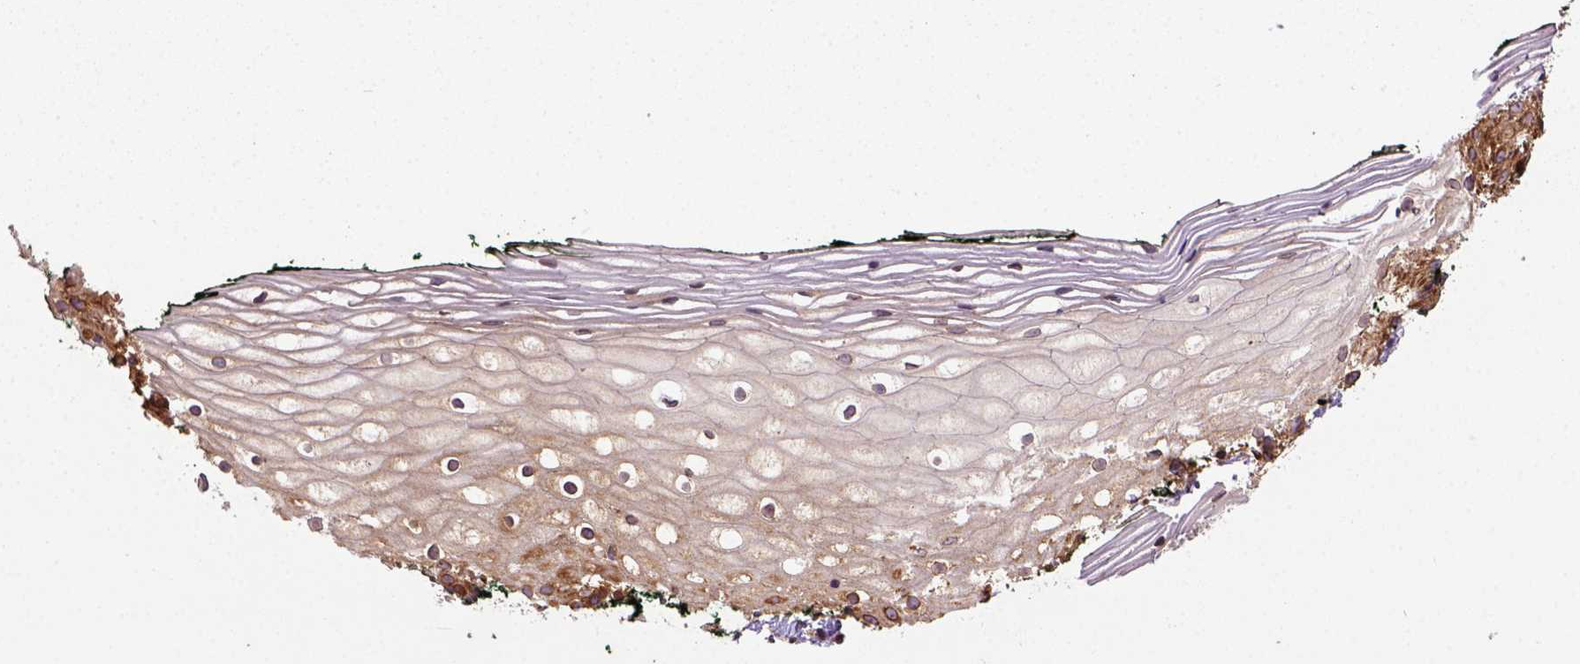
{"staining": {"intensity": "strong", "quantity": "25%-75%", "location": "cytoplasmic/membranous"}, "tissue": "vagina", "cell_type": "Squamous epithelial cells", "image_type": "normal", "snomed": [{"axis": "morphology", "description": "Normal tissue, NOS"}, {"axis": "topography", "description": "Vagina"}], "caption": "A brown stain labels strong cytoplasmic/membranous staining of a protein in squamous epithelial cells of benign vagina.", "gene": "CAPRIN1", "patient": {"sex": "female", "age": 47}}